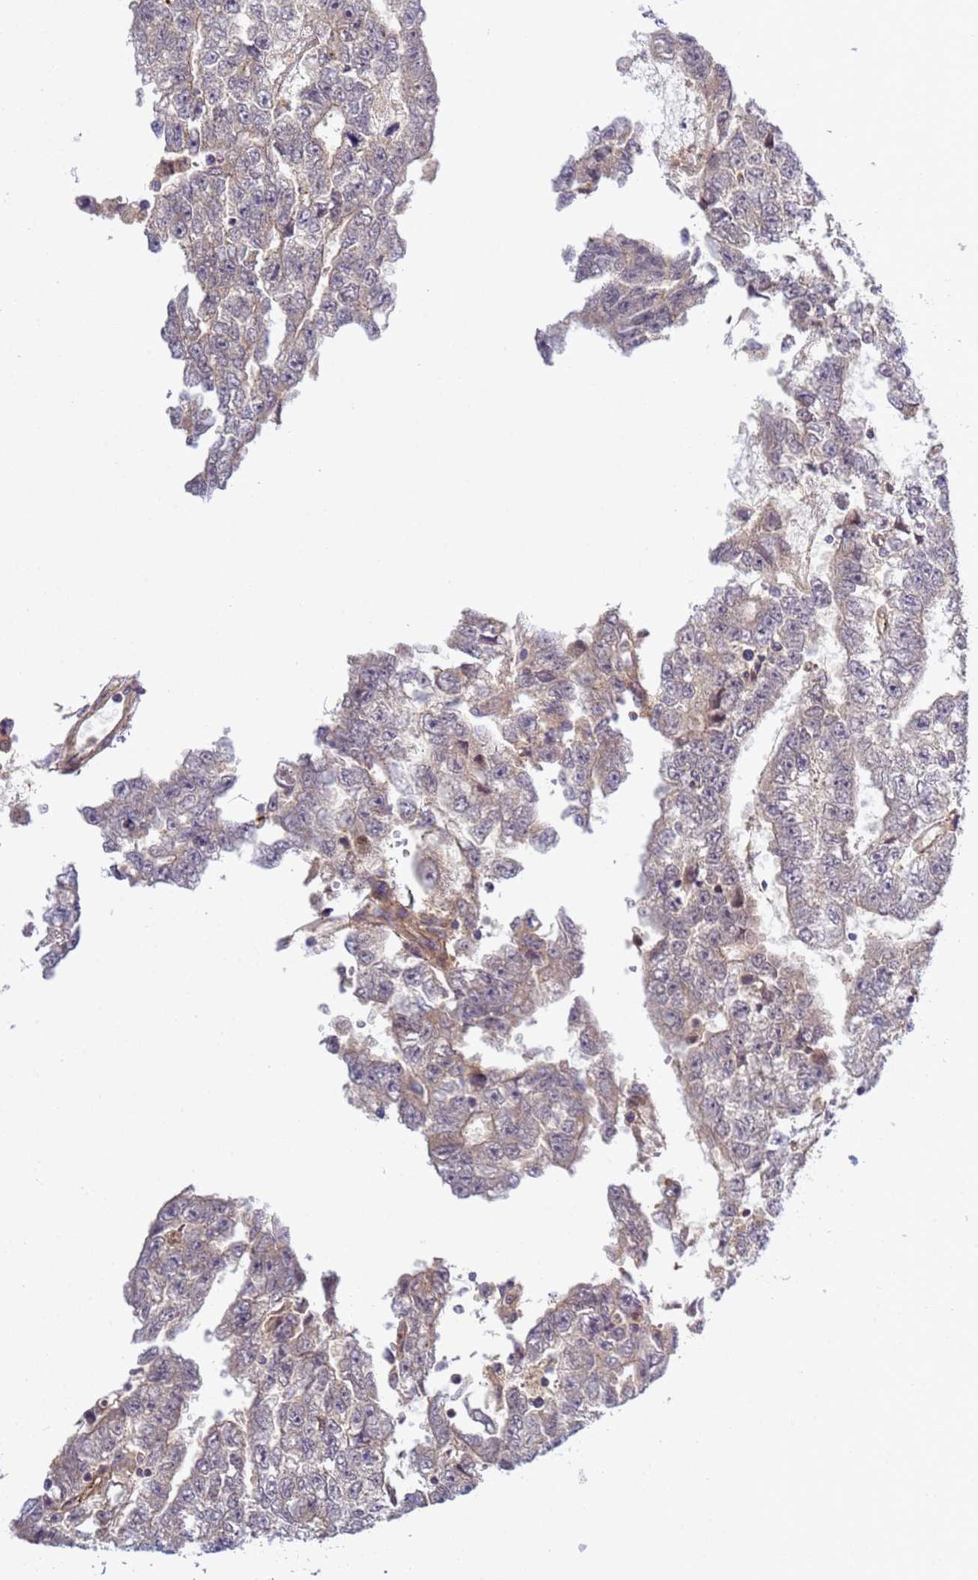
{"staining": {"intensity": "negative", "quantity": "none", "location": "none"}, "tissue": "testis cancer", "cell_type": "Tumor cells", "image_type": "cancer", "snomed": [{"axis": "morphology", "description": "Carcinoma, Embryonal, NOS"}, {"axis": "topography", "description": "Testis"}], "caption": "Image shows no protein positivity in tumor cells of embryonal carcinoma (testis) tissue.", "gene": "C8orf34", "patient": {"sex": "male", "age": 25}}